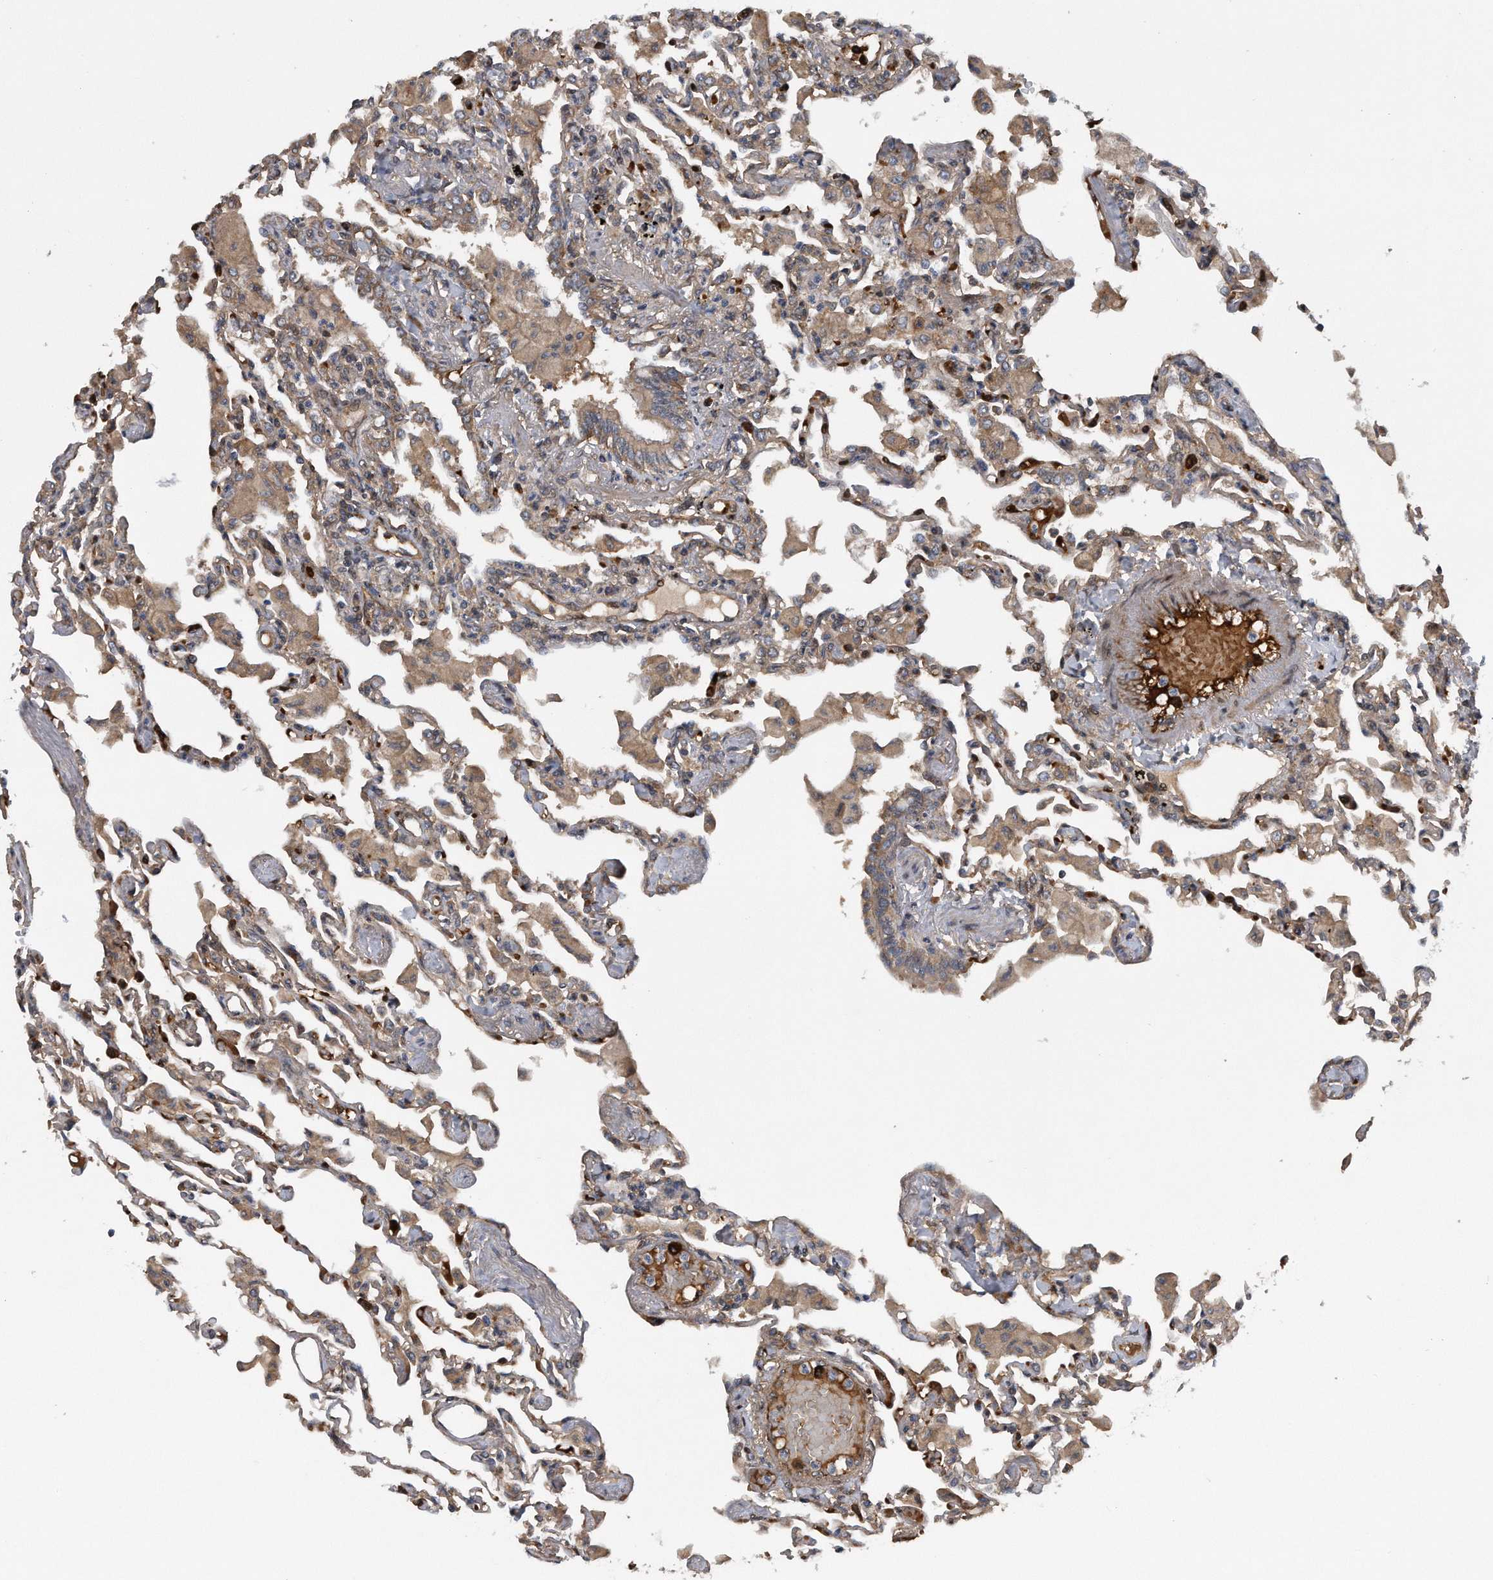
{"staining": {"intensity": "weak", "quantity": ">75%", "location": "cytoplasmic/membranous"}, "tissue": "lung", "cell_type": "Alveolar cells", "image_type": "normal", "snomed": [{"axis": "morphology", "description": "Normal tissue, NOS"}, {"axis": "topography", "description": "Bronchus"}, {"axis": "topography", "description": "Lung"}], "caption": "Immunohistochemical staining of normal human lung displays weak cytoplasmic/membranous protein positivity in about >75% of alveolar cells.", "gene": "ZNF79", "patient": {"sex": "female", "age": 49}}